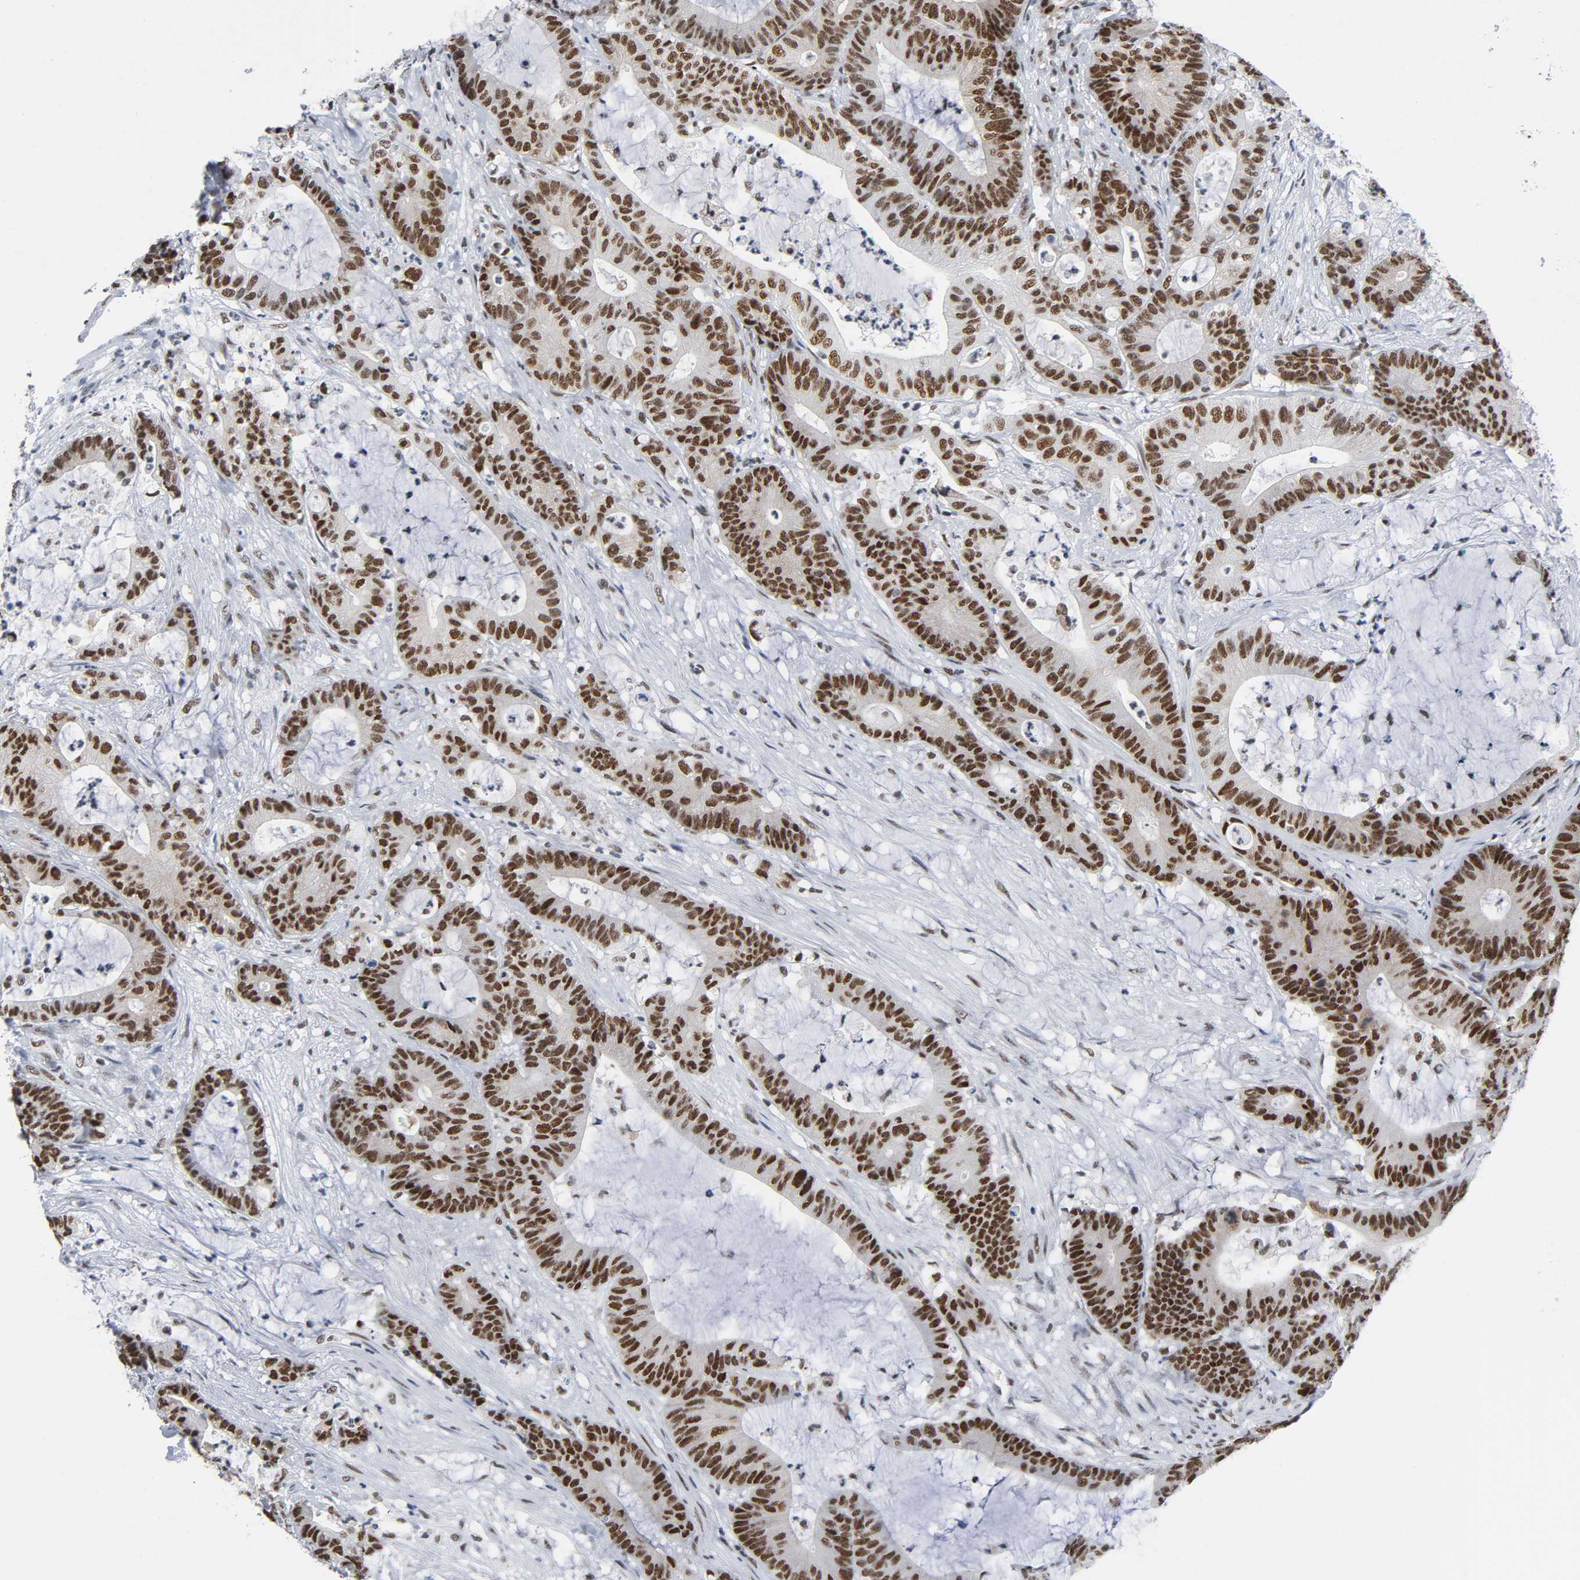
{"staining": {"intensity": "strong", "quantity": ">75%", "location": "nuclear"}, "tissue": "colorectal cancer", "cell_type": "Tumor cells", "image_type": "cancer", "snomed": [{"axis": "morphology", "description": "Adenocarcinoma, NOS"}, {"axis": "topography", "description": "Colon"}], "caption": "Colorectal cancer was stained to show a protein in brown. There is high levels of strong nuclear expression in about >75% of tumor cells. The staining is performed using DAB (3,3'-diaminobenzidine) brown chromogen to label protein expression. The nuclei are counter-stained blue using hematoxylin.", "gene": "CSTF2", "patient": {"sex": "female", "age": 84}}